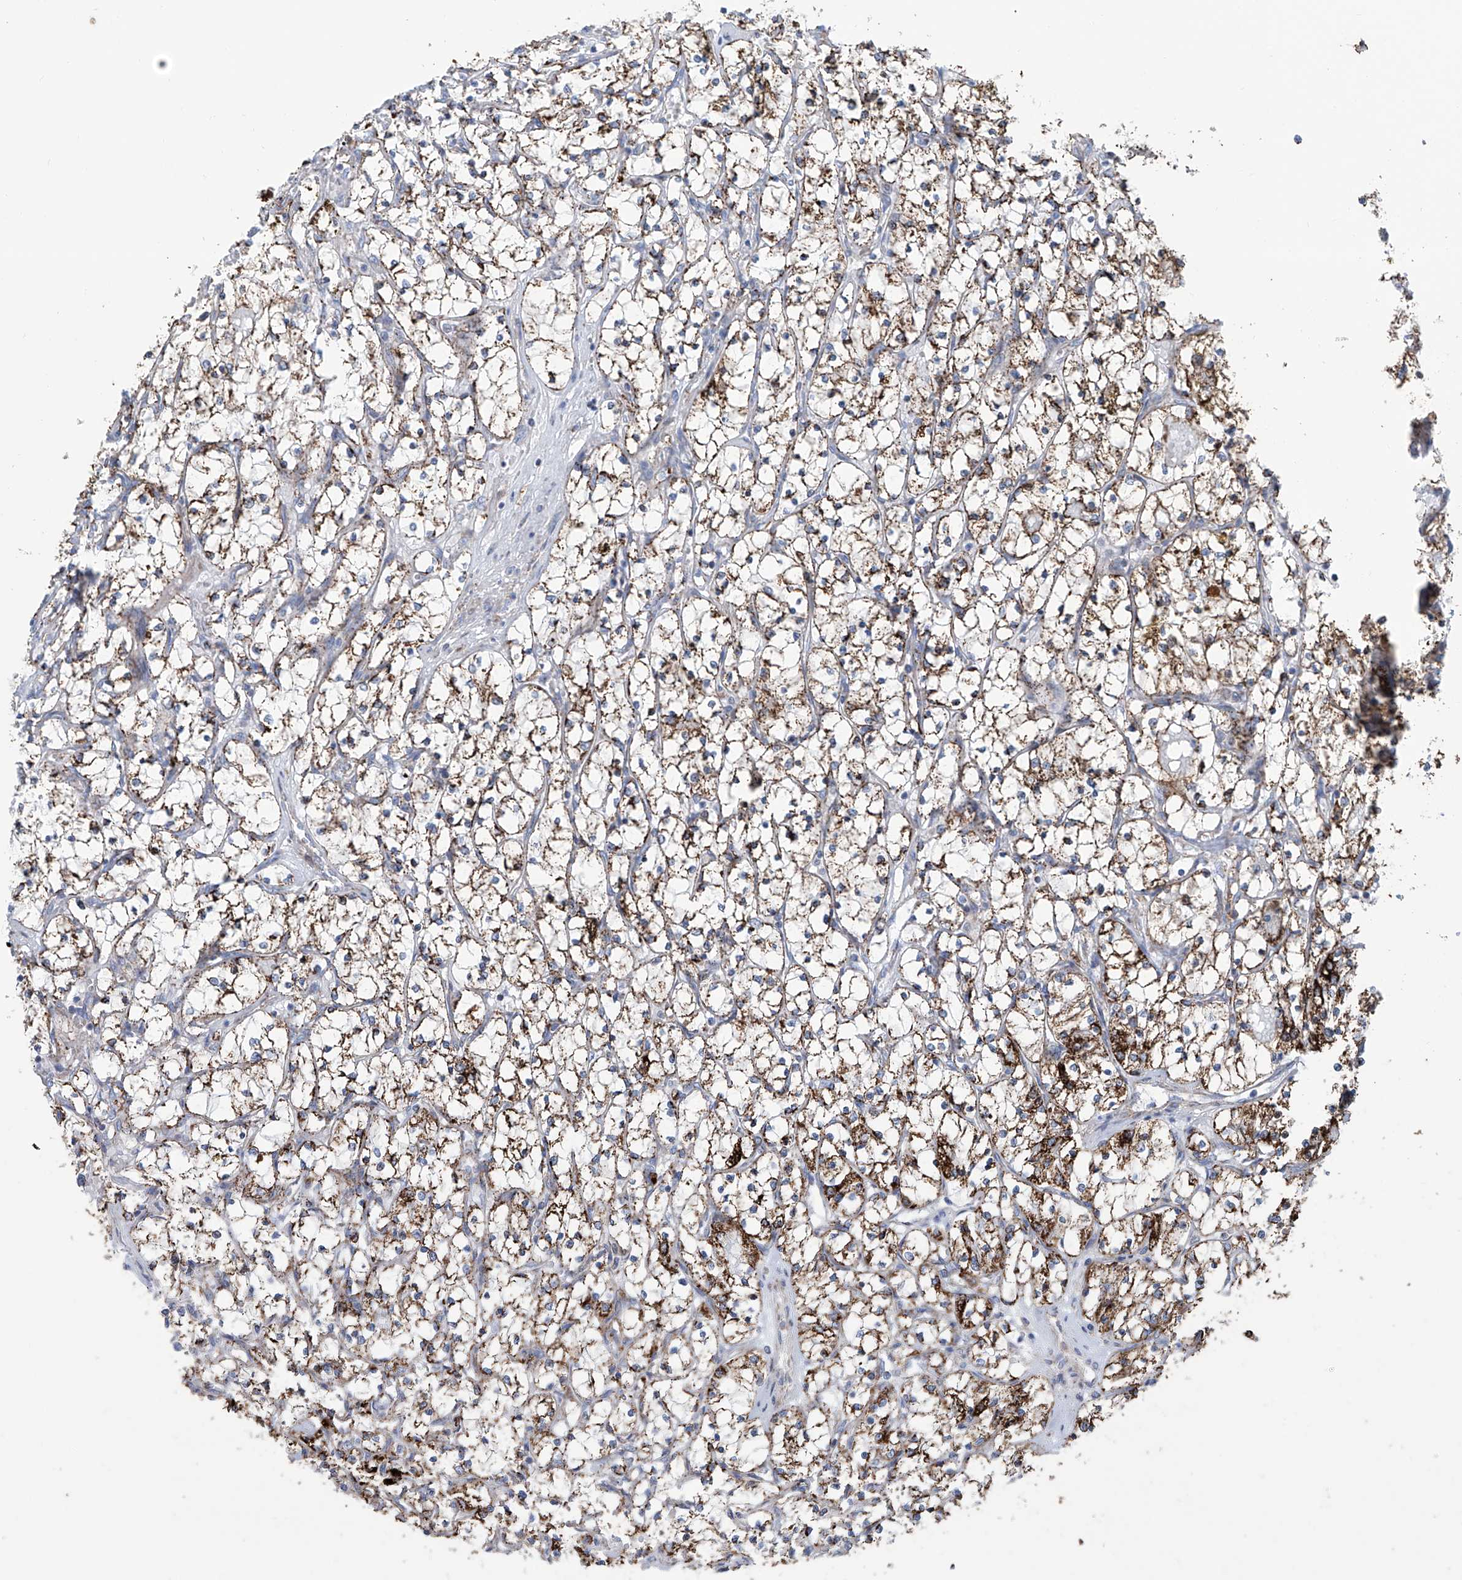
{"staining": {"intensity": "strong", "quantity": "25%-75%", "location": "cytoplasmic/membranous"}, "tissue": "renal cancer", "cell_type": "Tumor cells", "image_type": "cancer", "snomed": [{"axis": "morphology", "description": "Adenocarcinoma, NOS"}, {"axis": "topography", "description": "Kidney"}], "caption": "This is a micrograph of IHC staining of renal cancer, which shows strong staining in the cytoplasmic/membranous of tumor cells.", "gene": "ALDH6A1", "patient": {"sex": "female", "age": 69}}